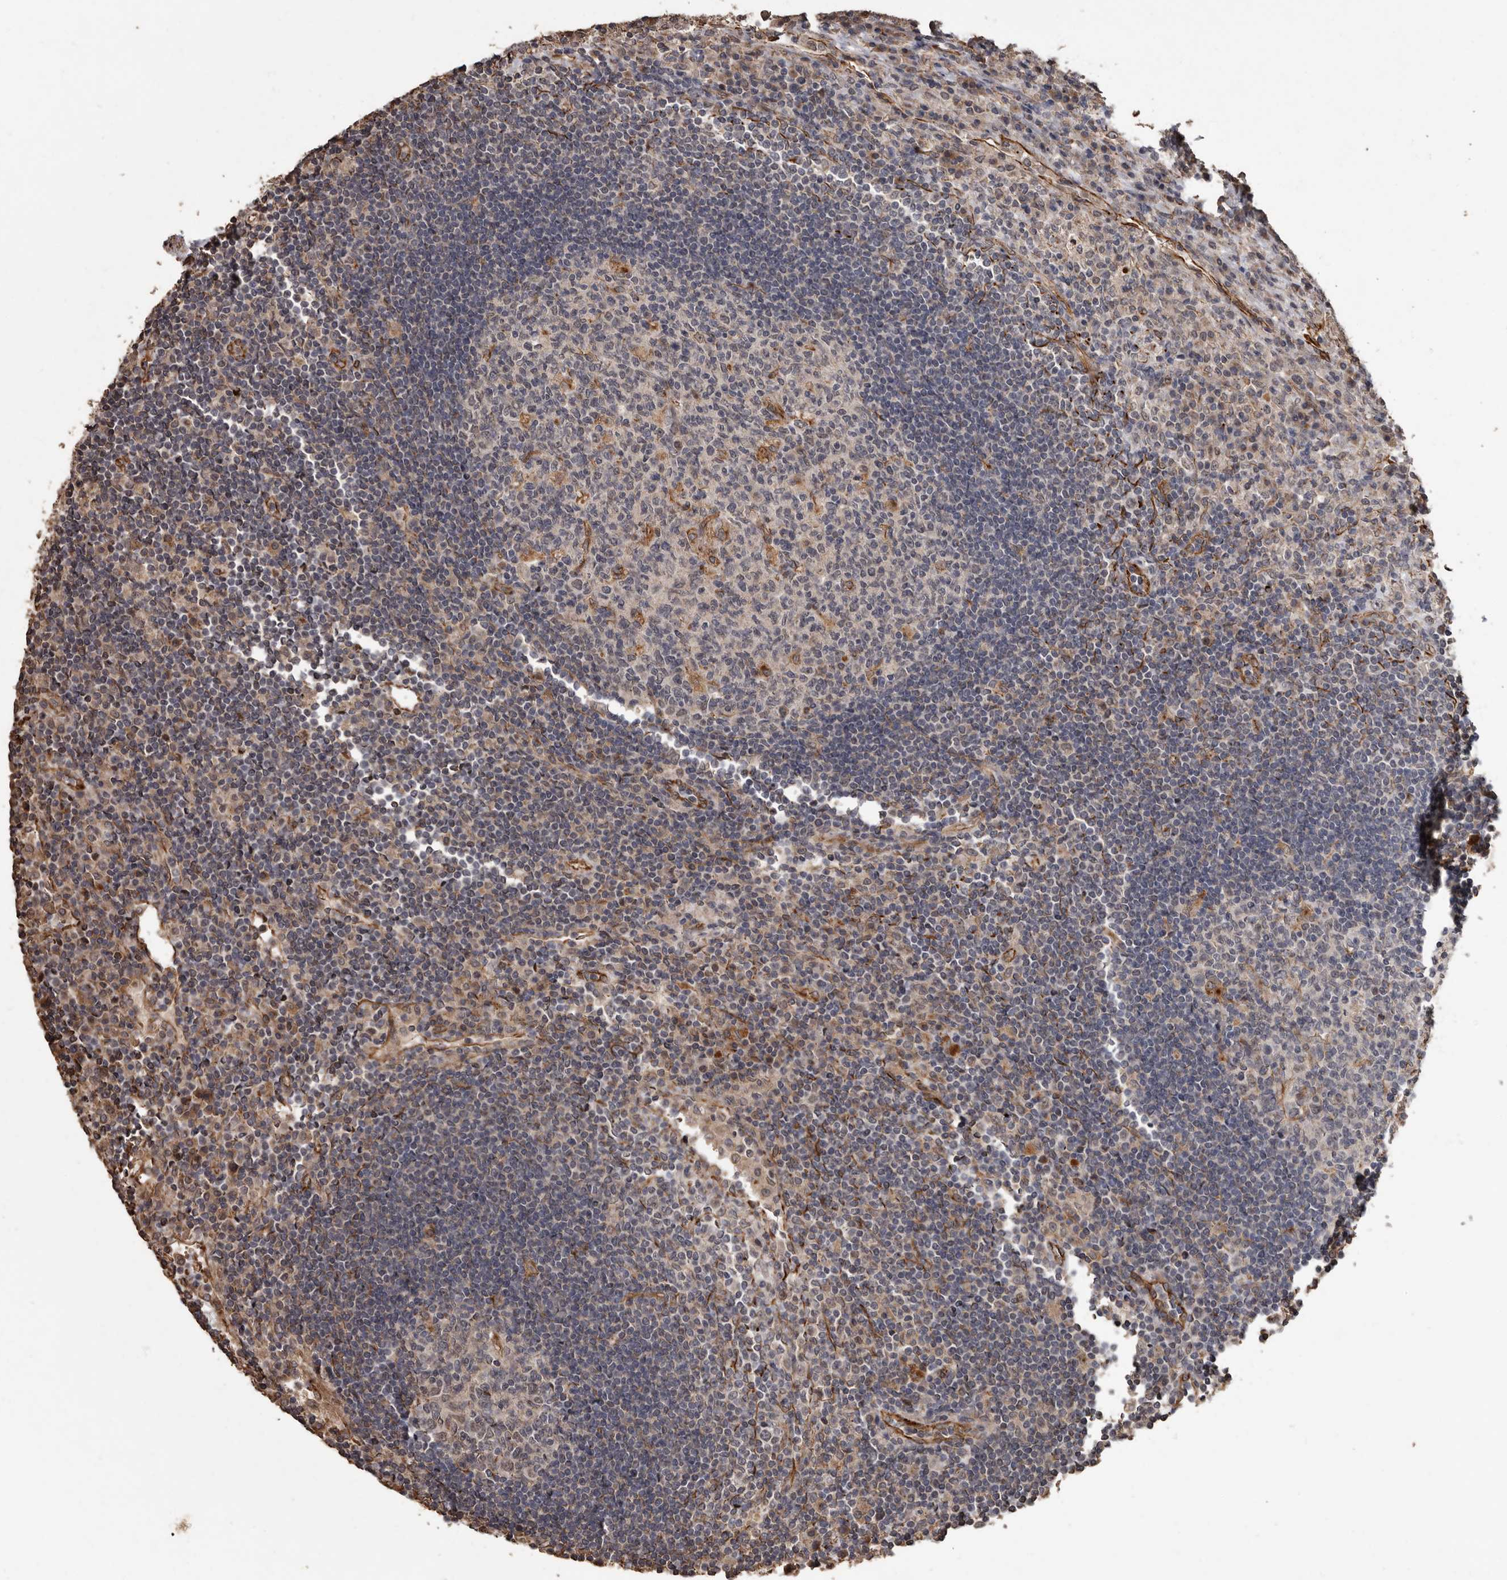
{"staining": {"intensity": "moderate", "quantity": "<25%", "location": "cytoplasmic/membranous"}, "tissue": "lymph node", "cell_type": "Germinal center cells", "image_type": "normal", "snomed": [{"axis": "morphology", "description": "Normal tissue, NOS"}, {"axis": "topography", "description": "Lymph node"}], "caption": "Brown immunohistochemical staining in unremarkable lymph node demonstrates moderate cytoplasmic/membranous expression in approximately <25% of germinal center cells. Using DAB (3,3'-diaminobenzidine) (brown) and hematoxylin (blue) stains, captured at high magnification using brightfield microscopy.", "gene": "BRAT1", "patient": {"sex": "female", "age": 53}}